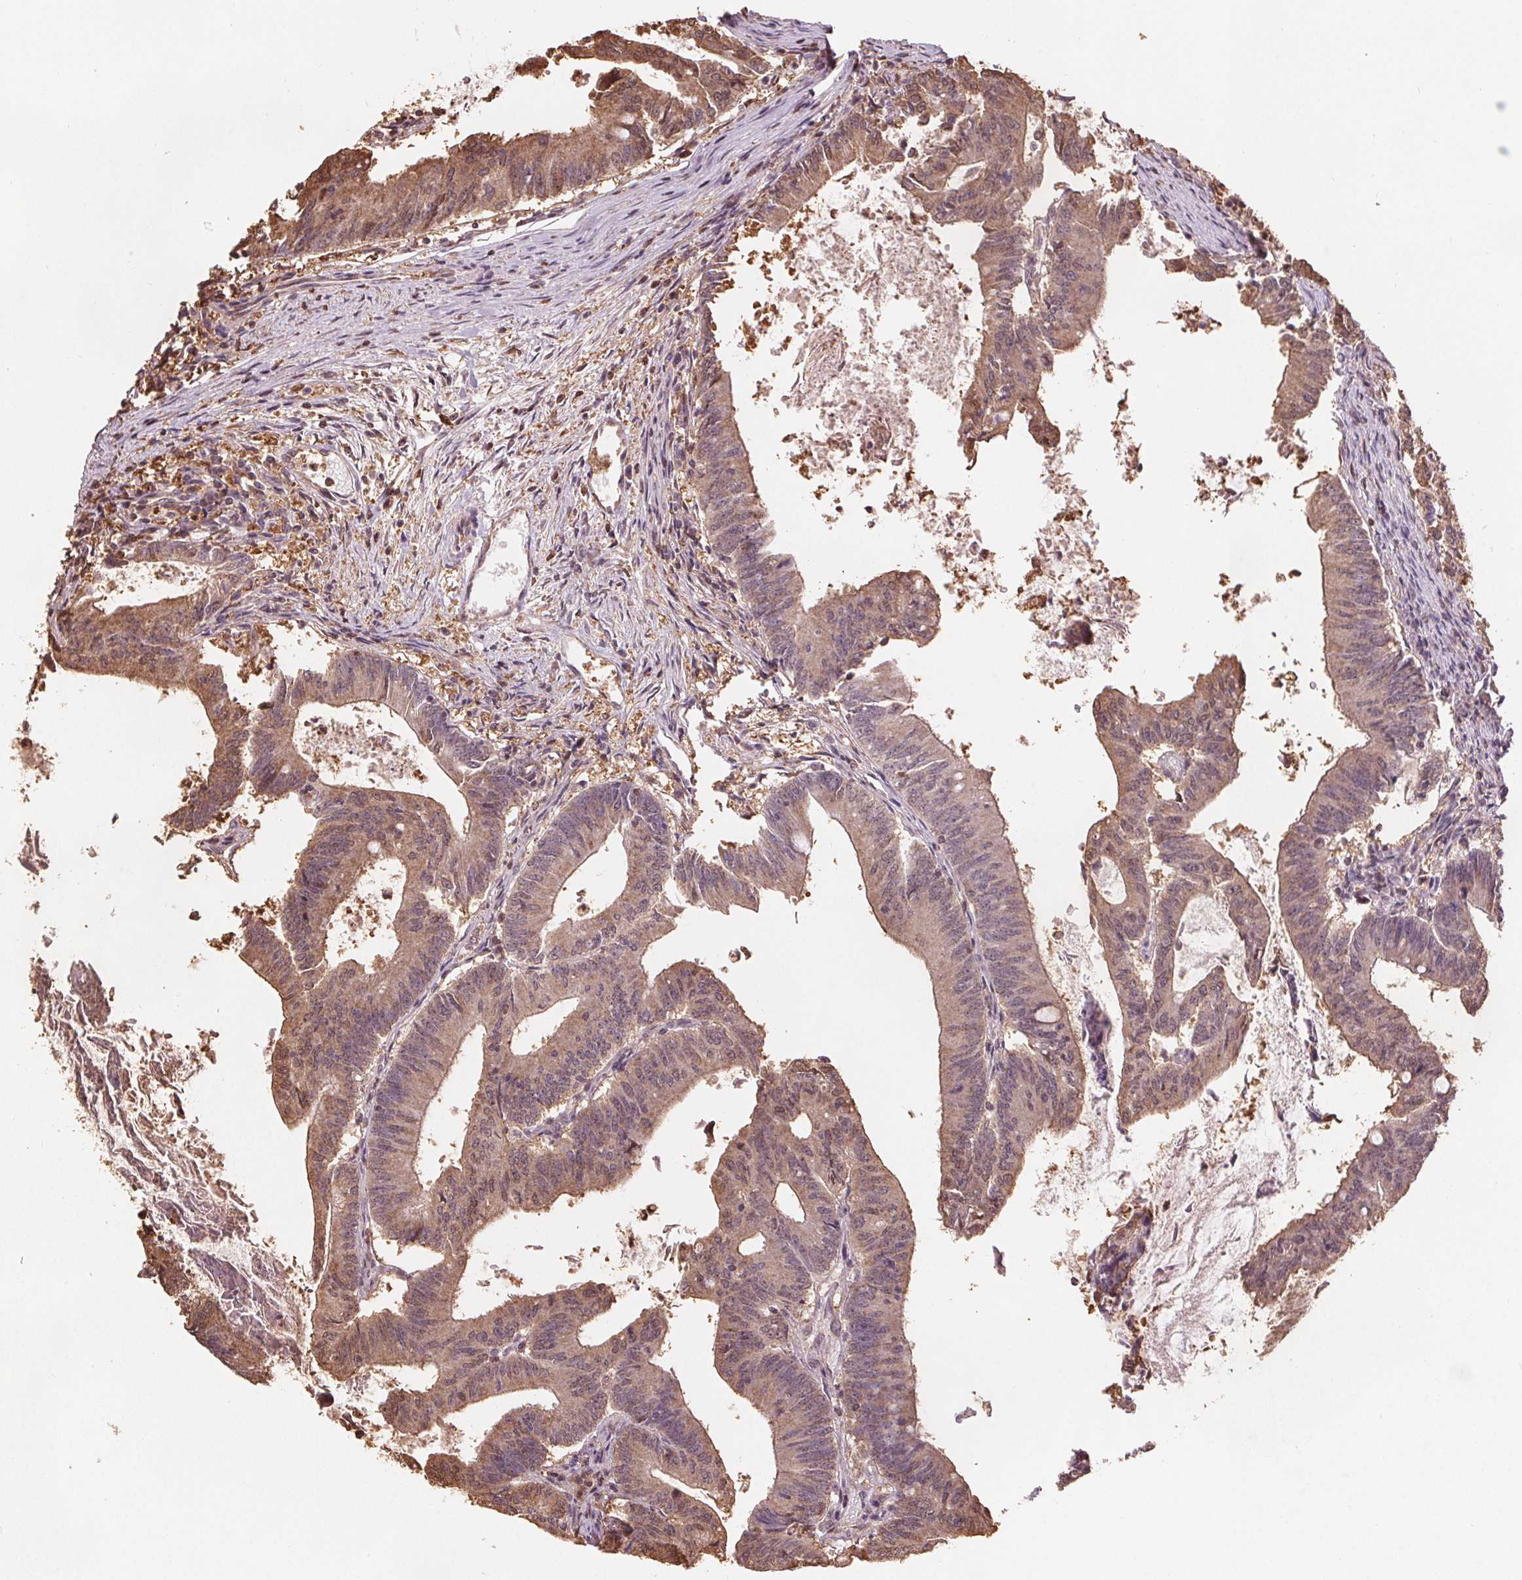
{"staining": {"intensity": "moderate", "quantity": ">75%", "location": "cytoplasmic/membranous,nuclear"}, "tissue": "colorectal cancer", "cell_type": "Tumor cells", "image_type": "cancer", "snomed": [{"axis": "morphology", "description": "Adenocarcinoma, NOS"}, {"axis": "topography", "description": "Colon"}], "caption": "Colorectal adenocarcinoma stained for a protein shows moderate cytoplasmic/membranous and nuclear positivity in tumor cells.", "gene": "ENO1", "patient": {"sex": "female", "age": 70}}